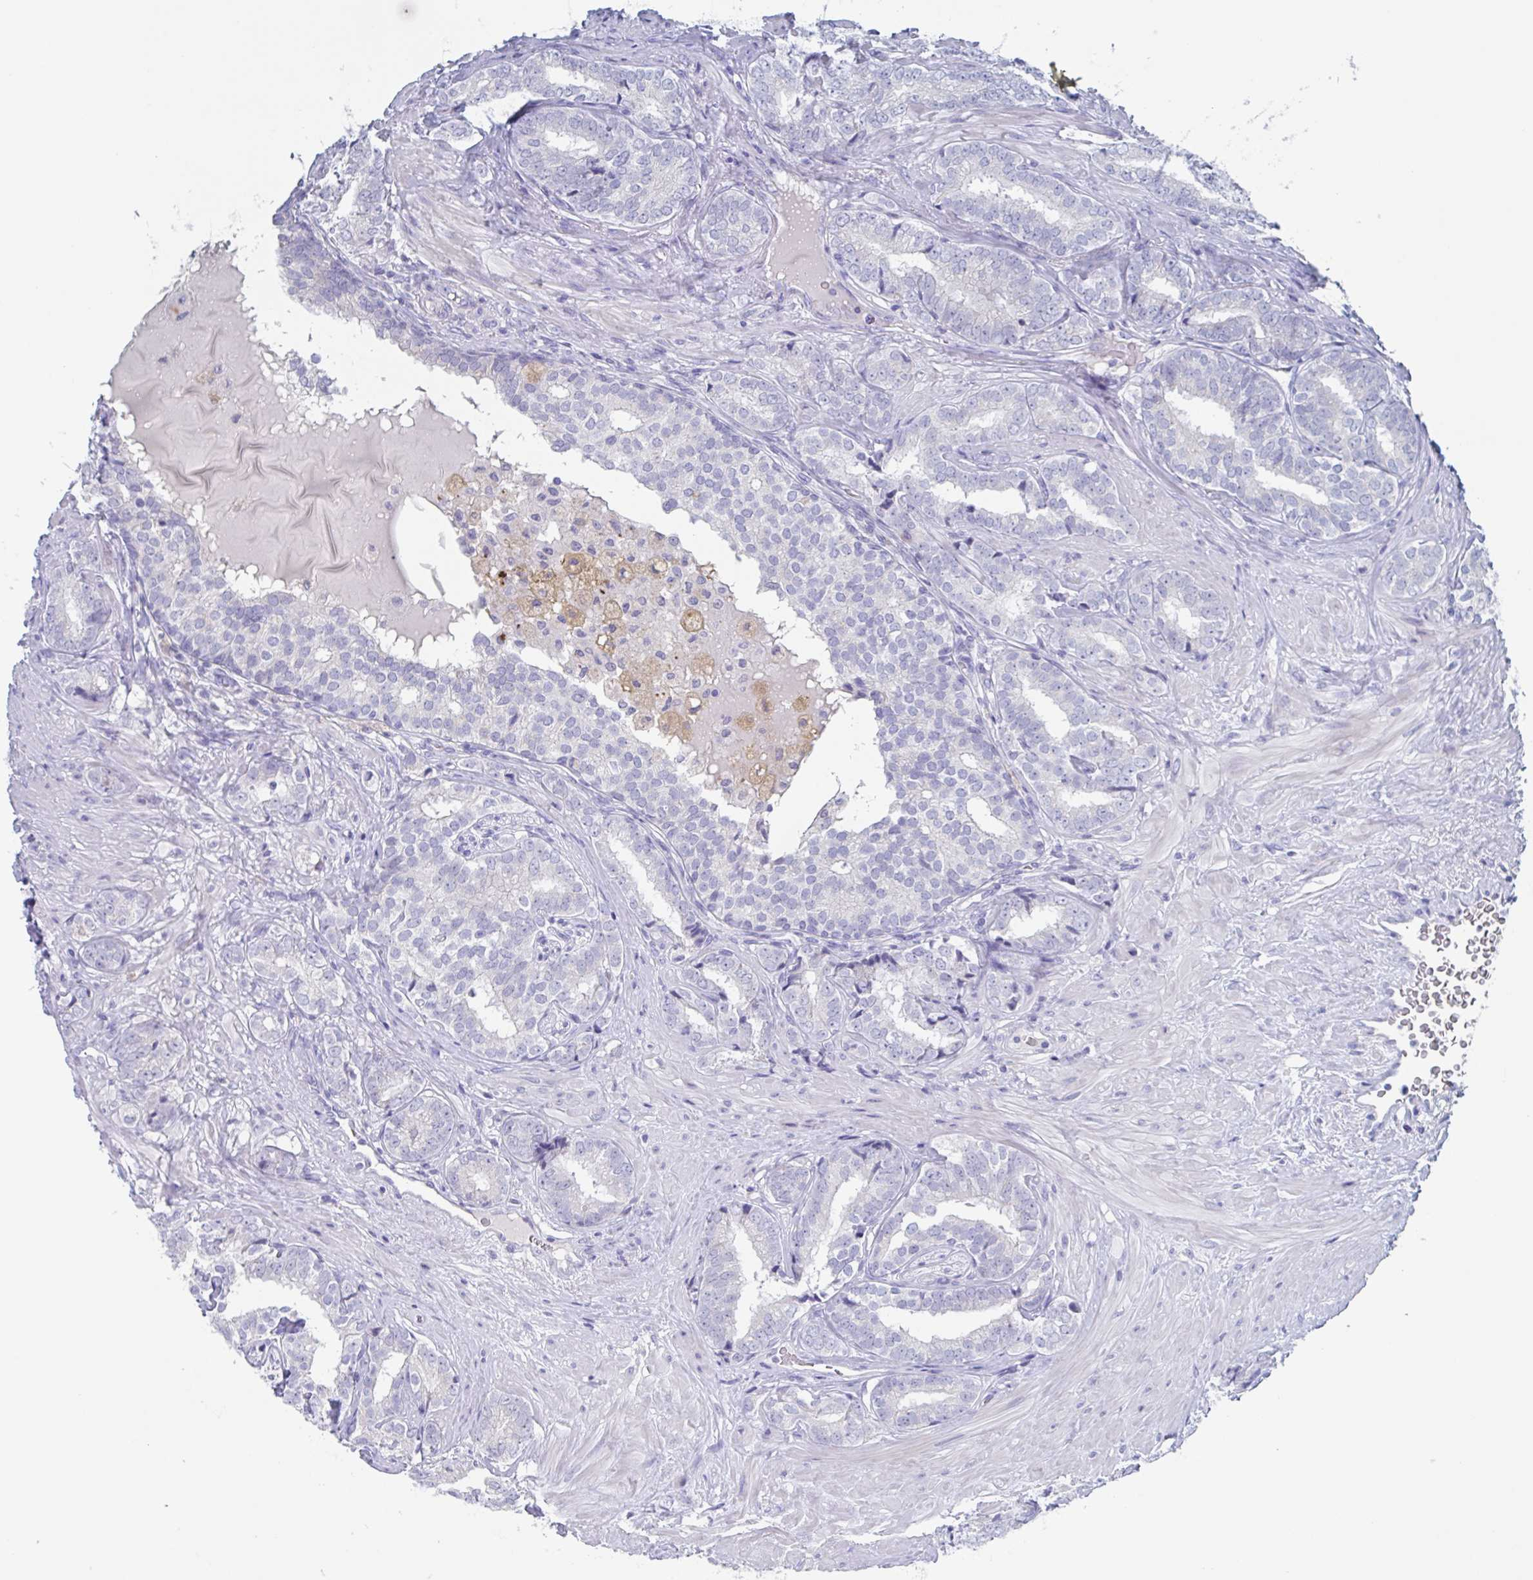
{"staining": {"intensity": "negative", "quantity": "none", "location": "none"}, "tissue": "prostate cancer", "cell_type": "Tumor cells", "image_type": "cancer", "snomed": [{"axis": "morphology", "description": "Adenocarcinoma, High grade"}, {"axis": "topography", "description": "Prostate"}], "caption": "Immunohistochemical staining of human prostate cancer exhibits no significant staining in tumor cells.", "gene": "NOXRED1", "patient": {"sex": "male", "age": 72}}